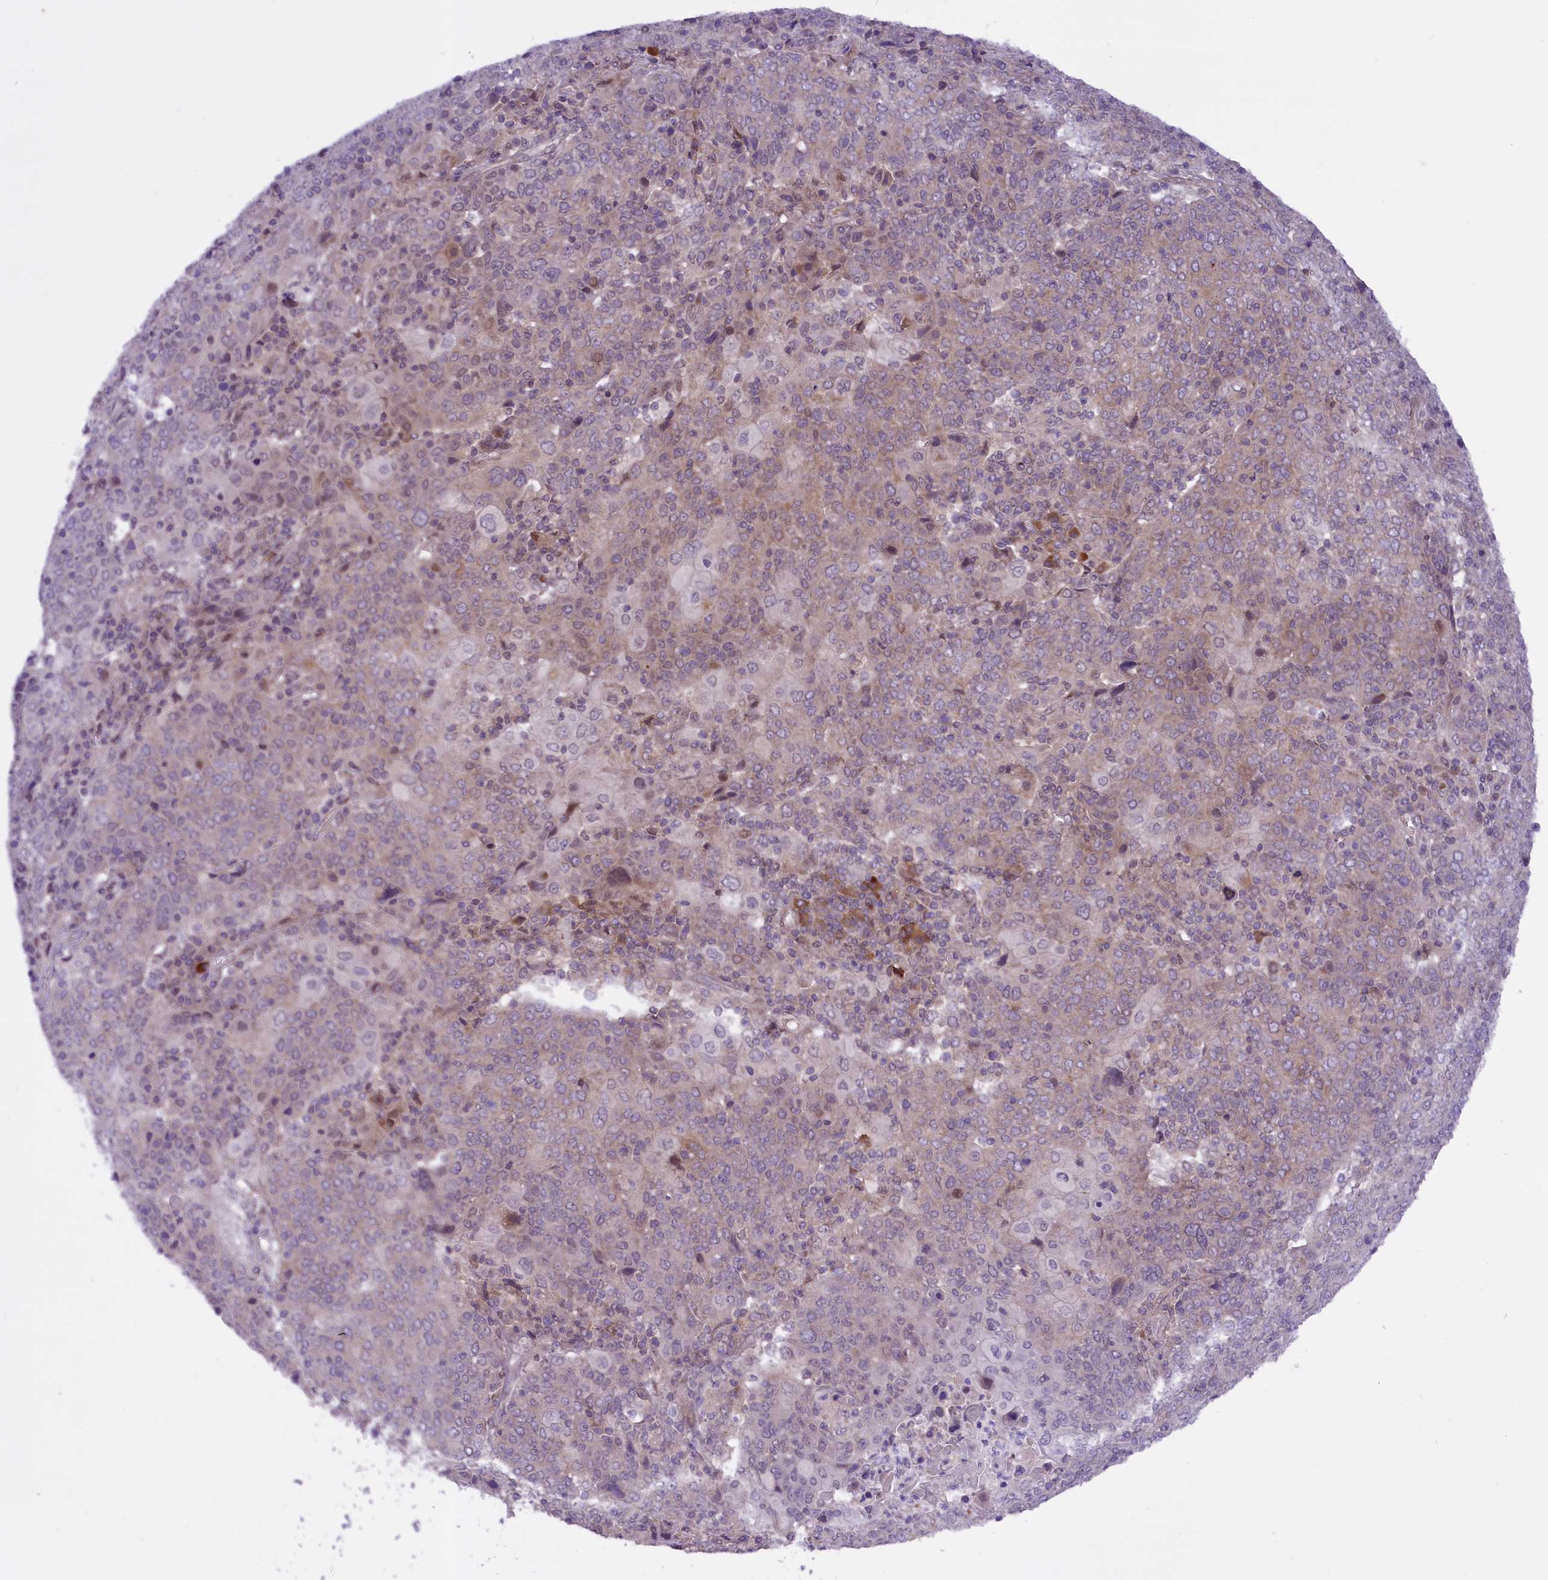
{"staining": {"intensity": "weak", "quantity": "<25%", "location": "cytoplasmic/membranous"}, "tissue": "cervical cancer", "cell_type": "Tumor cells", "image_type": "cancer", "snomed": [{"axis": "morphology", "description": "Squamous cell carcinoma, NOS"}, {"axis": "topography", "description": "Cervix"}], "caption": "This is an IHC photomicrograph of human cervical cancer. There is no positivity in tumor cells.", "gene": "HDAC5", "patient": {"sex": "female", "age": 67}}